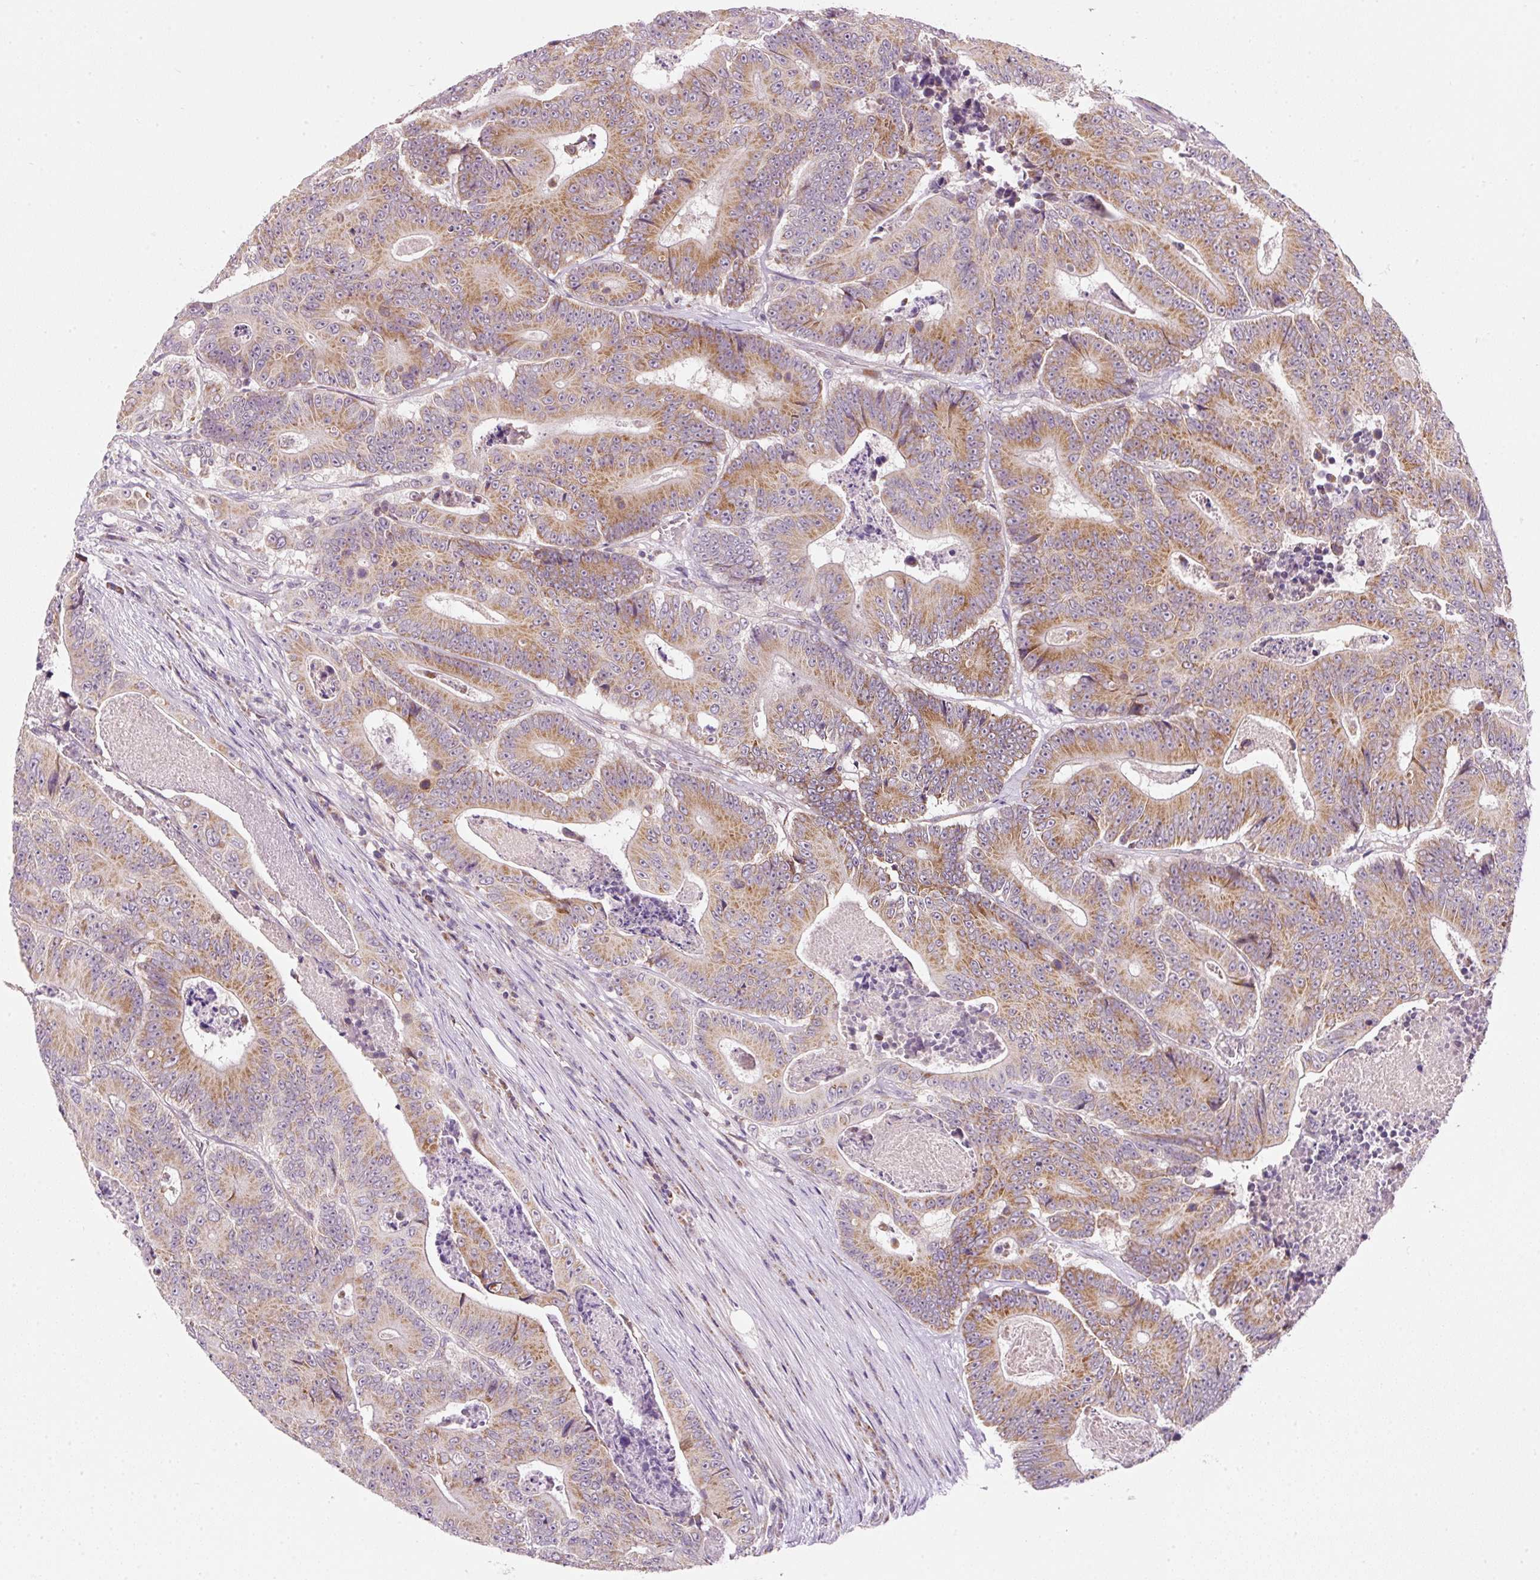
{"staining": {"intensity": "moderate", "quantity": ">75%", "location": "cytoplasmic/membranous"}, "tissue": "colorectal cancer", "cell_type": "Tumor cells", "image_type": "cancer", "snomed": [{"axis": "morphology", "description": "Adenocarcinoma, NOS"}, {"axis": "topography", "description": "Colon"}], "caption": "Colorectal cancer was stained to show a protein in brown. There is medium levels of moderate cytoplasmic/membranous staining in approximately >75% of tumor cells. The staining was performed using DAB to visualize the protein expression in brown, while the nuclei were stained in blue with hematoxylin (Magnification: 20x).", "gene": "FAM78B", "patient": {"sex": "male", "age": 83}}